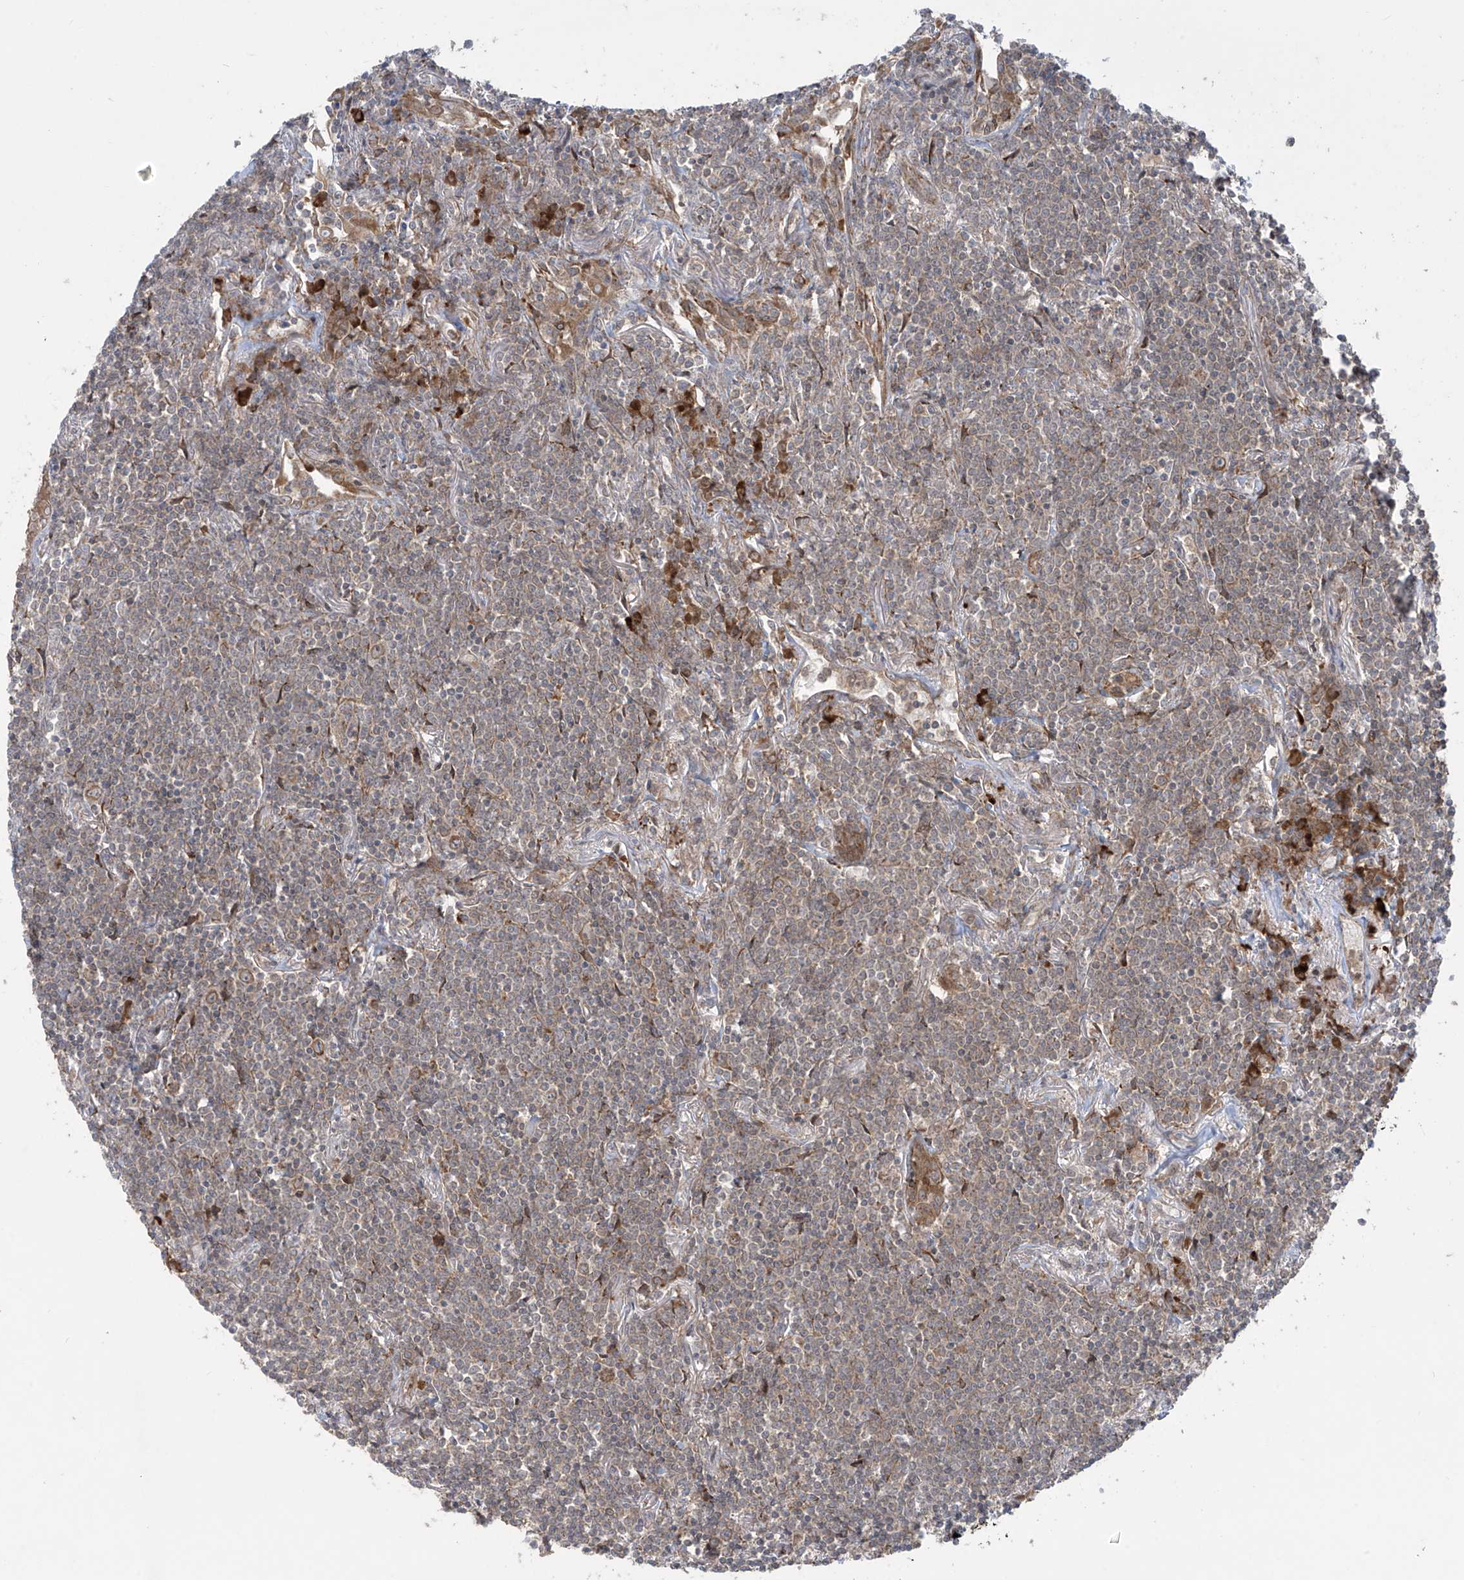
{"staining": {"intensity": "weak", "quantity": "25%-75%", "location": "cytoplasmic/membranous"}, "tissue": "lymphoma", "cell_type": "Tumor cells", "image_type": "cancer", "snomed": [{"axis": "morphology", "description": "Malignant lymphoma, non-Hodgkin's type, Low grade"}, {"axis": "topography", "description": "Lung"}], "caption": "Immunohistochemistry staining of lymphoma, which reveals low levels of weak cytoplasmic/membranous expression in approximately 25%-75% of tumor cells indicating weak cytoplasmic/membranous protein staining. The staining was performed using DAB (3,3'-diaminobenzidine) (brown) for protein detection and nuclei were counterstained in hematoxylin (blue).", "gene": "PPAT", "patient": {"sex": "female", "age": 71}}